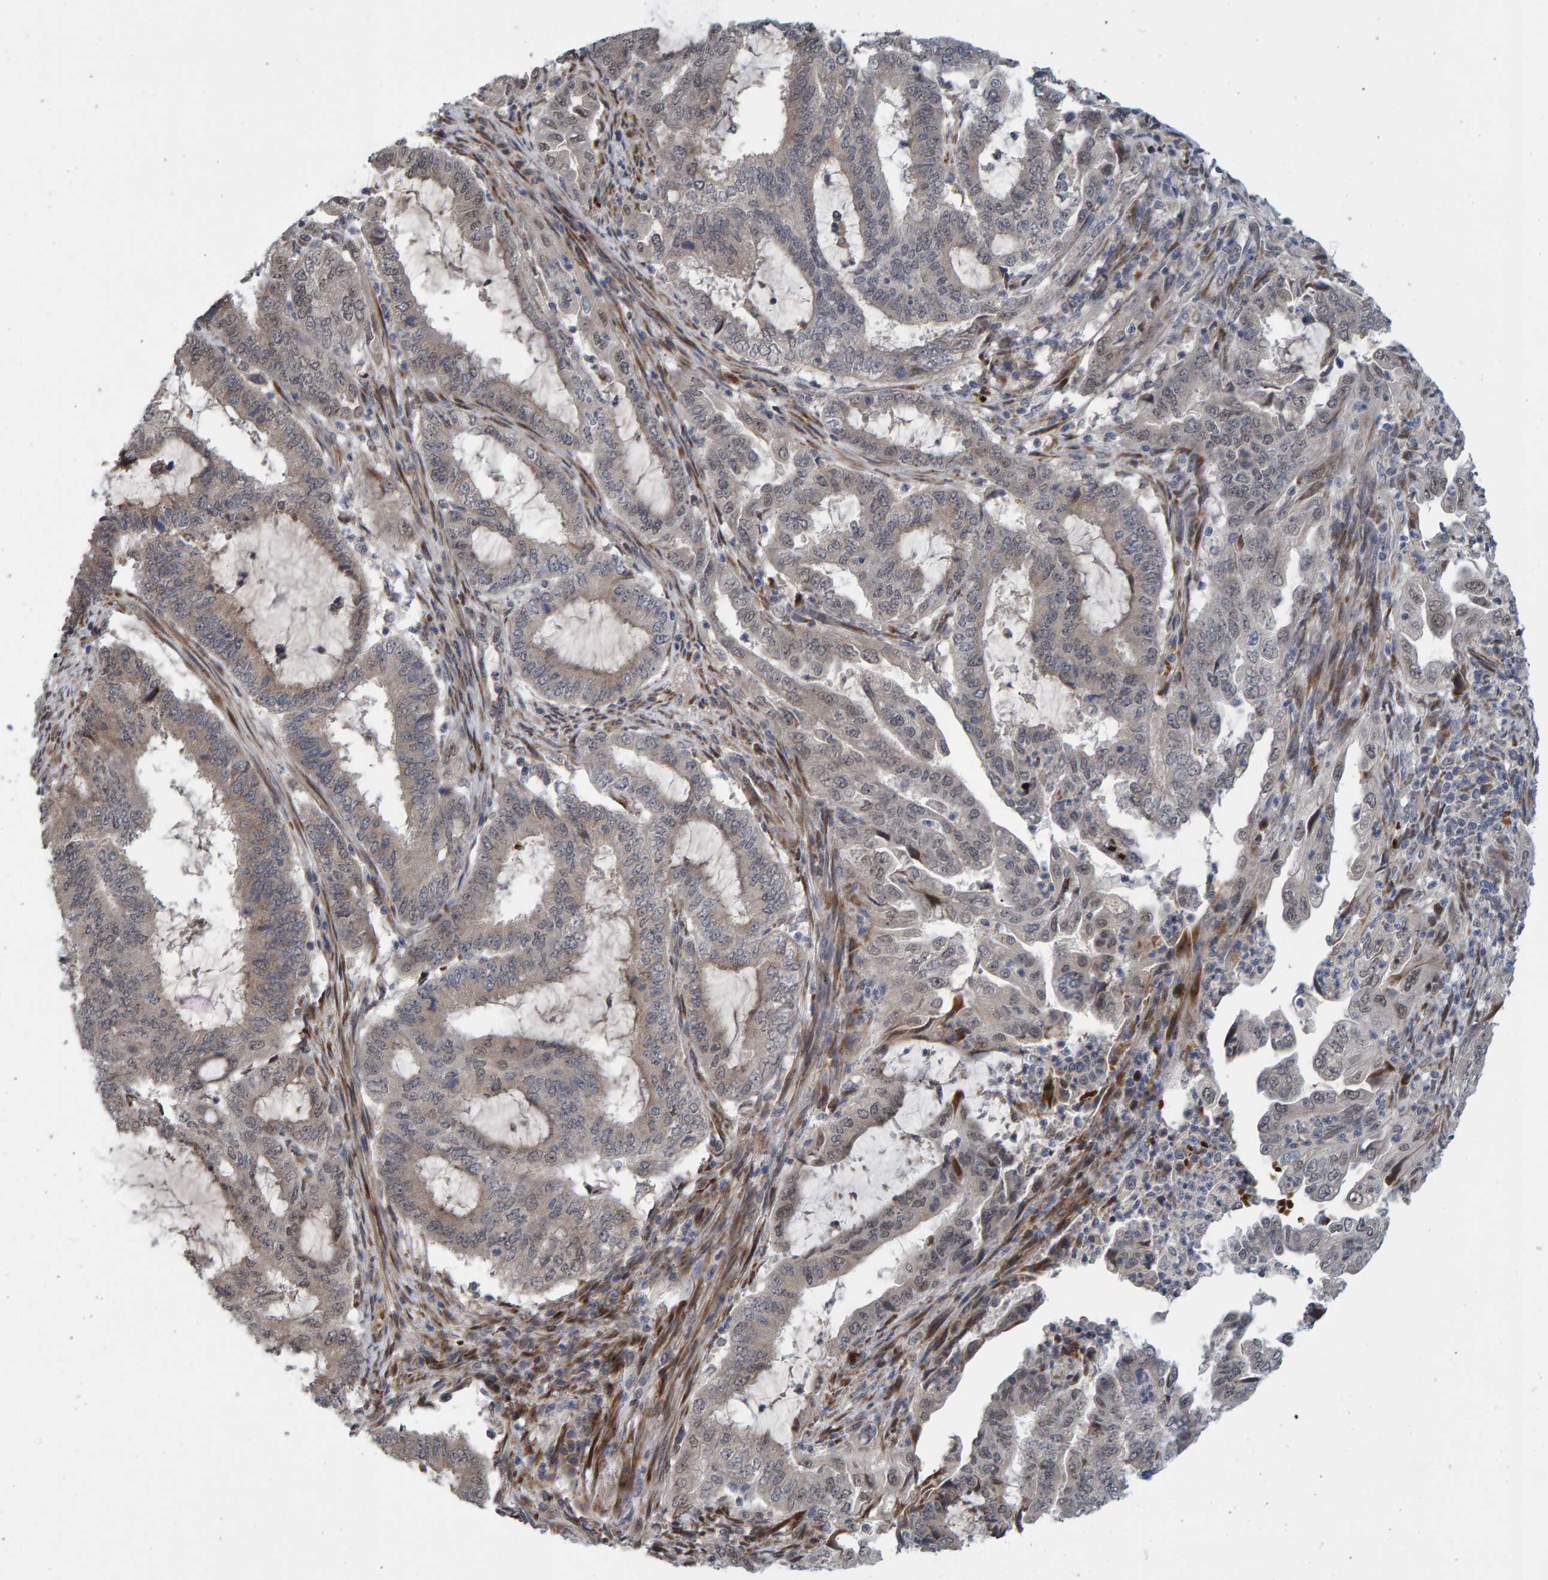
{"staining": {"intensity": "weak", "quantity": "<25%", "location": "cytoplasmic/membranous"}, "tissue": "endometrial cancer", "cell_type": "Tumor cells", "image_type": "cancer", "snomed": [{"axis": "morphology", "description": "Adenocarcinoma, NOS"}, {"axis": "topography", "description": "Endometrium"}], "caption": "Immunohistochemical staining of adenocarcinoma (endometrial) reveals no significant staining in tumor cells.", "gene": "MFSD6L", "patient": {"sex": "female", "age": 51}}